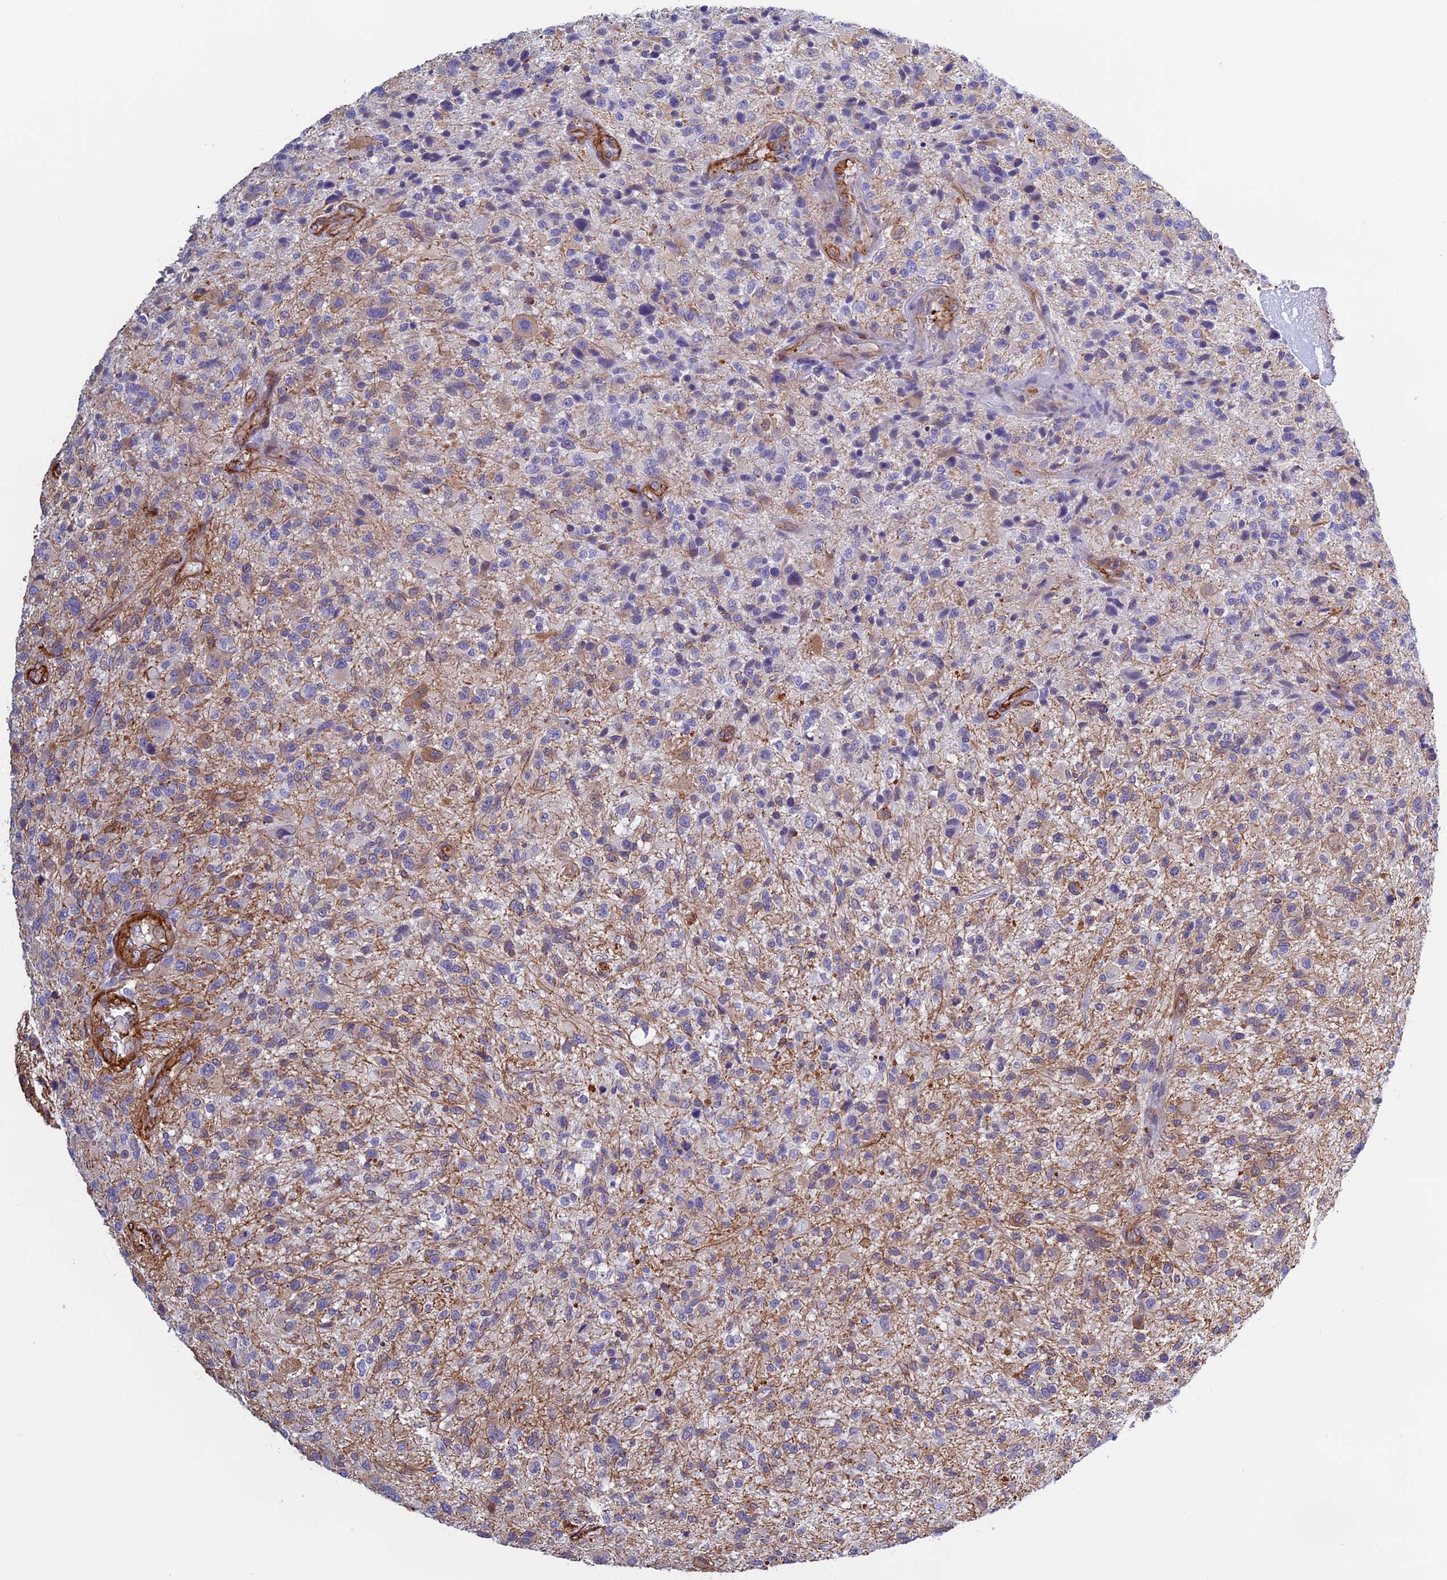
{"staining": {"intensity": "weak", "quantity": "<25%", "location": "cytoplasmic/membranous"}, "tissue": "glioma", "cell_type": "Tumor cells", "image_type": "cancer", "snomed": [{"axis": "morphology", "description": "Glioma, malignant, High grade"}, {"axis": "topography", "description": "Brain"}], "caption": "Glioma stained for a protein using immunohistochemistry exhibits no expression tumor cells.", "gene": "ANGPTL2", "patient": {"sex": "male", "age": 47}}